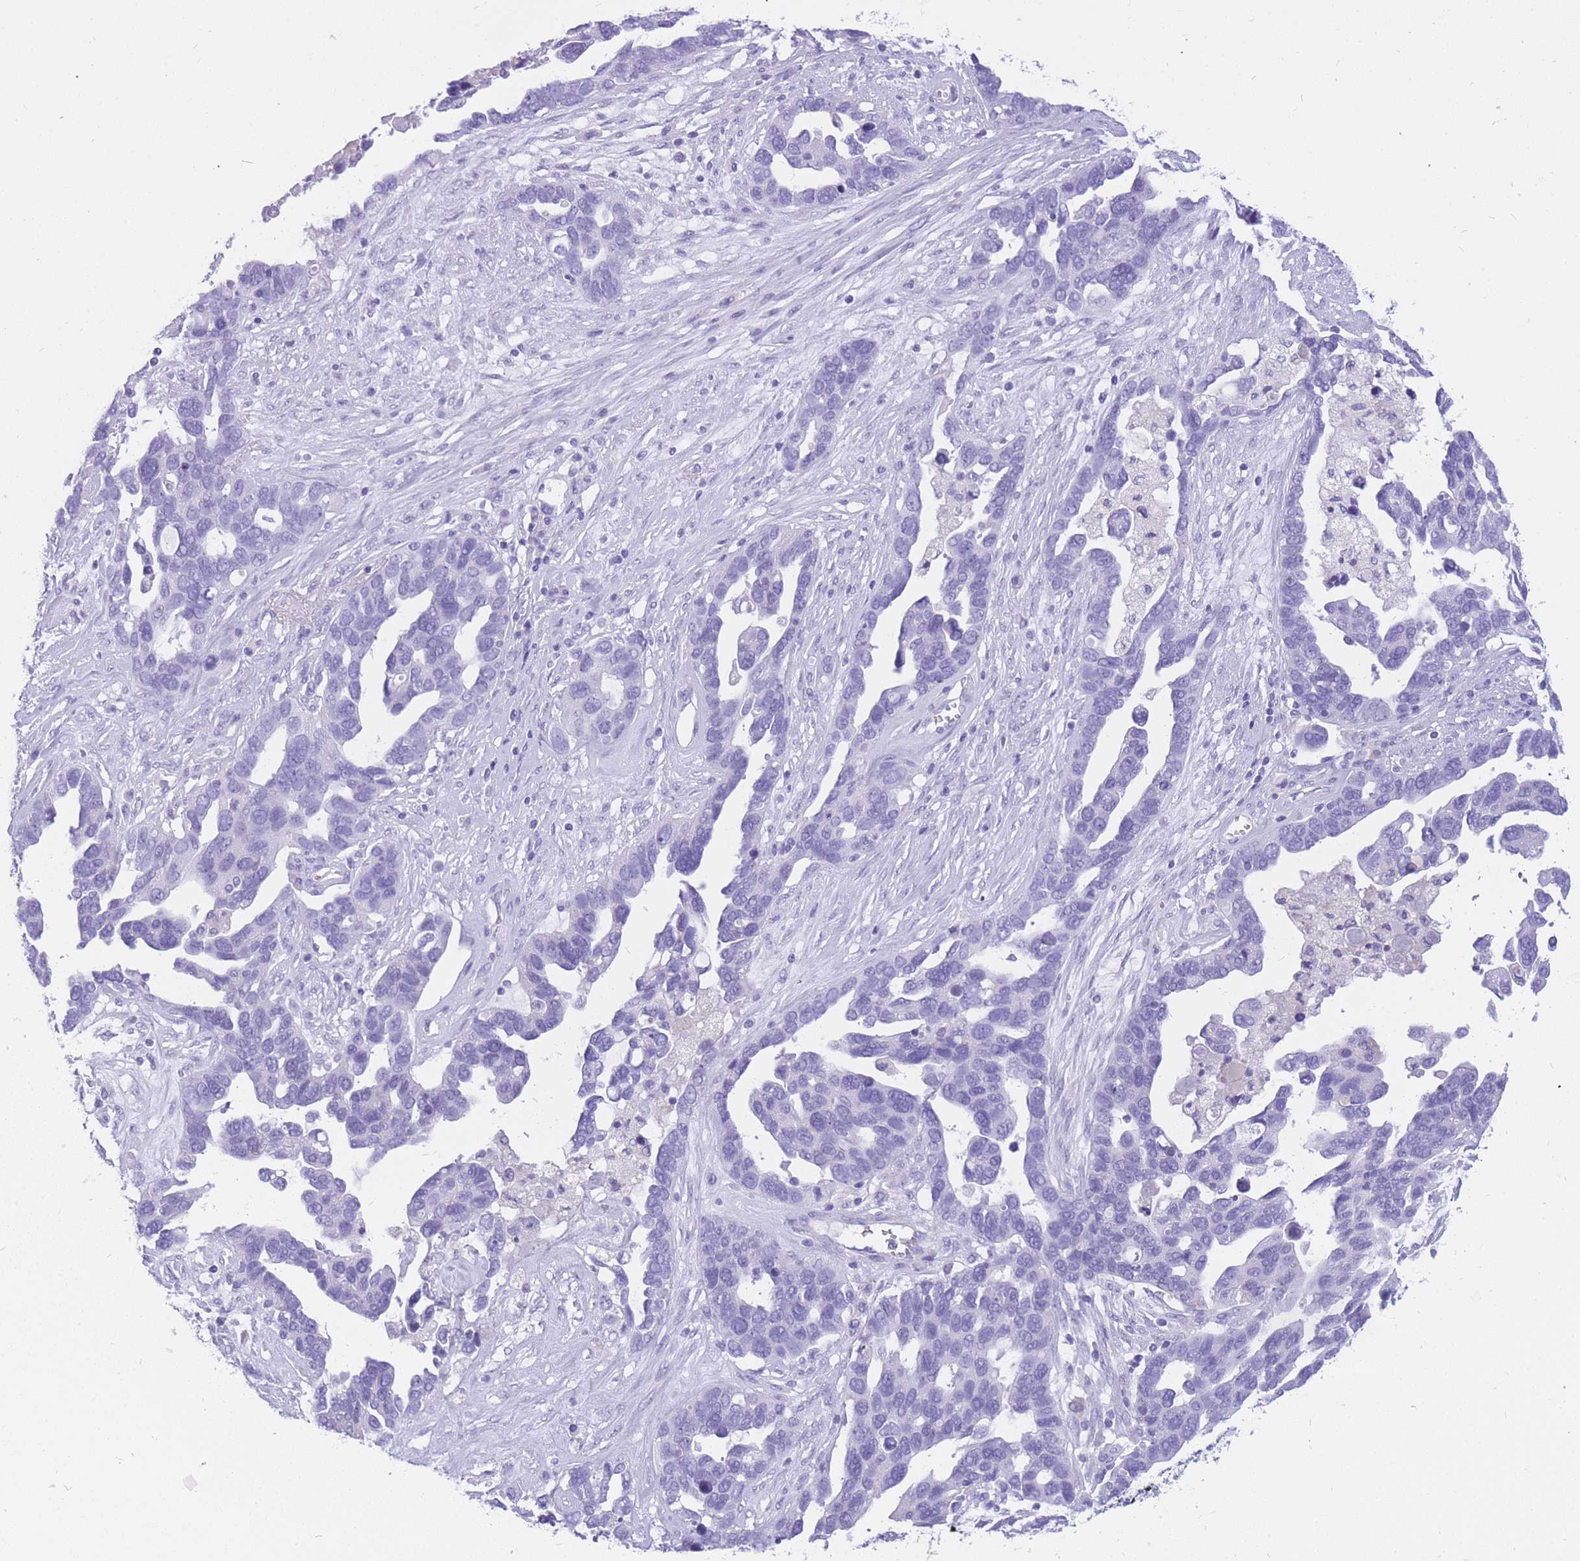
{"staining": {"intensity": "negative", "quantity": "none", "location": "none"}, "tissue": "ovarian cancer", "cell_type": "Tumor cells", "image_type": "cancer", "snomed": [{"axis": "morphology", "description": "Cystadenocarcinoma, serous, NOS"}, {"axis": "topography", "description": "Ovary"}], "caption": "DAB immunohistochemical staining of ovarian serous cystadenocarcinoma displays no significant positivity in tumor cells. (Brightfield microscopy of DAB immunohistochemistry at high magnification).", "gene": "SULT1A1", "patient": {"sex": "female", "age": 54}}